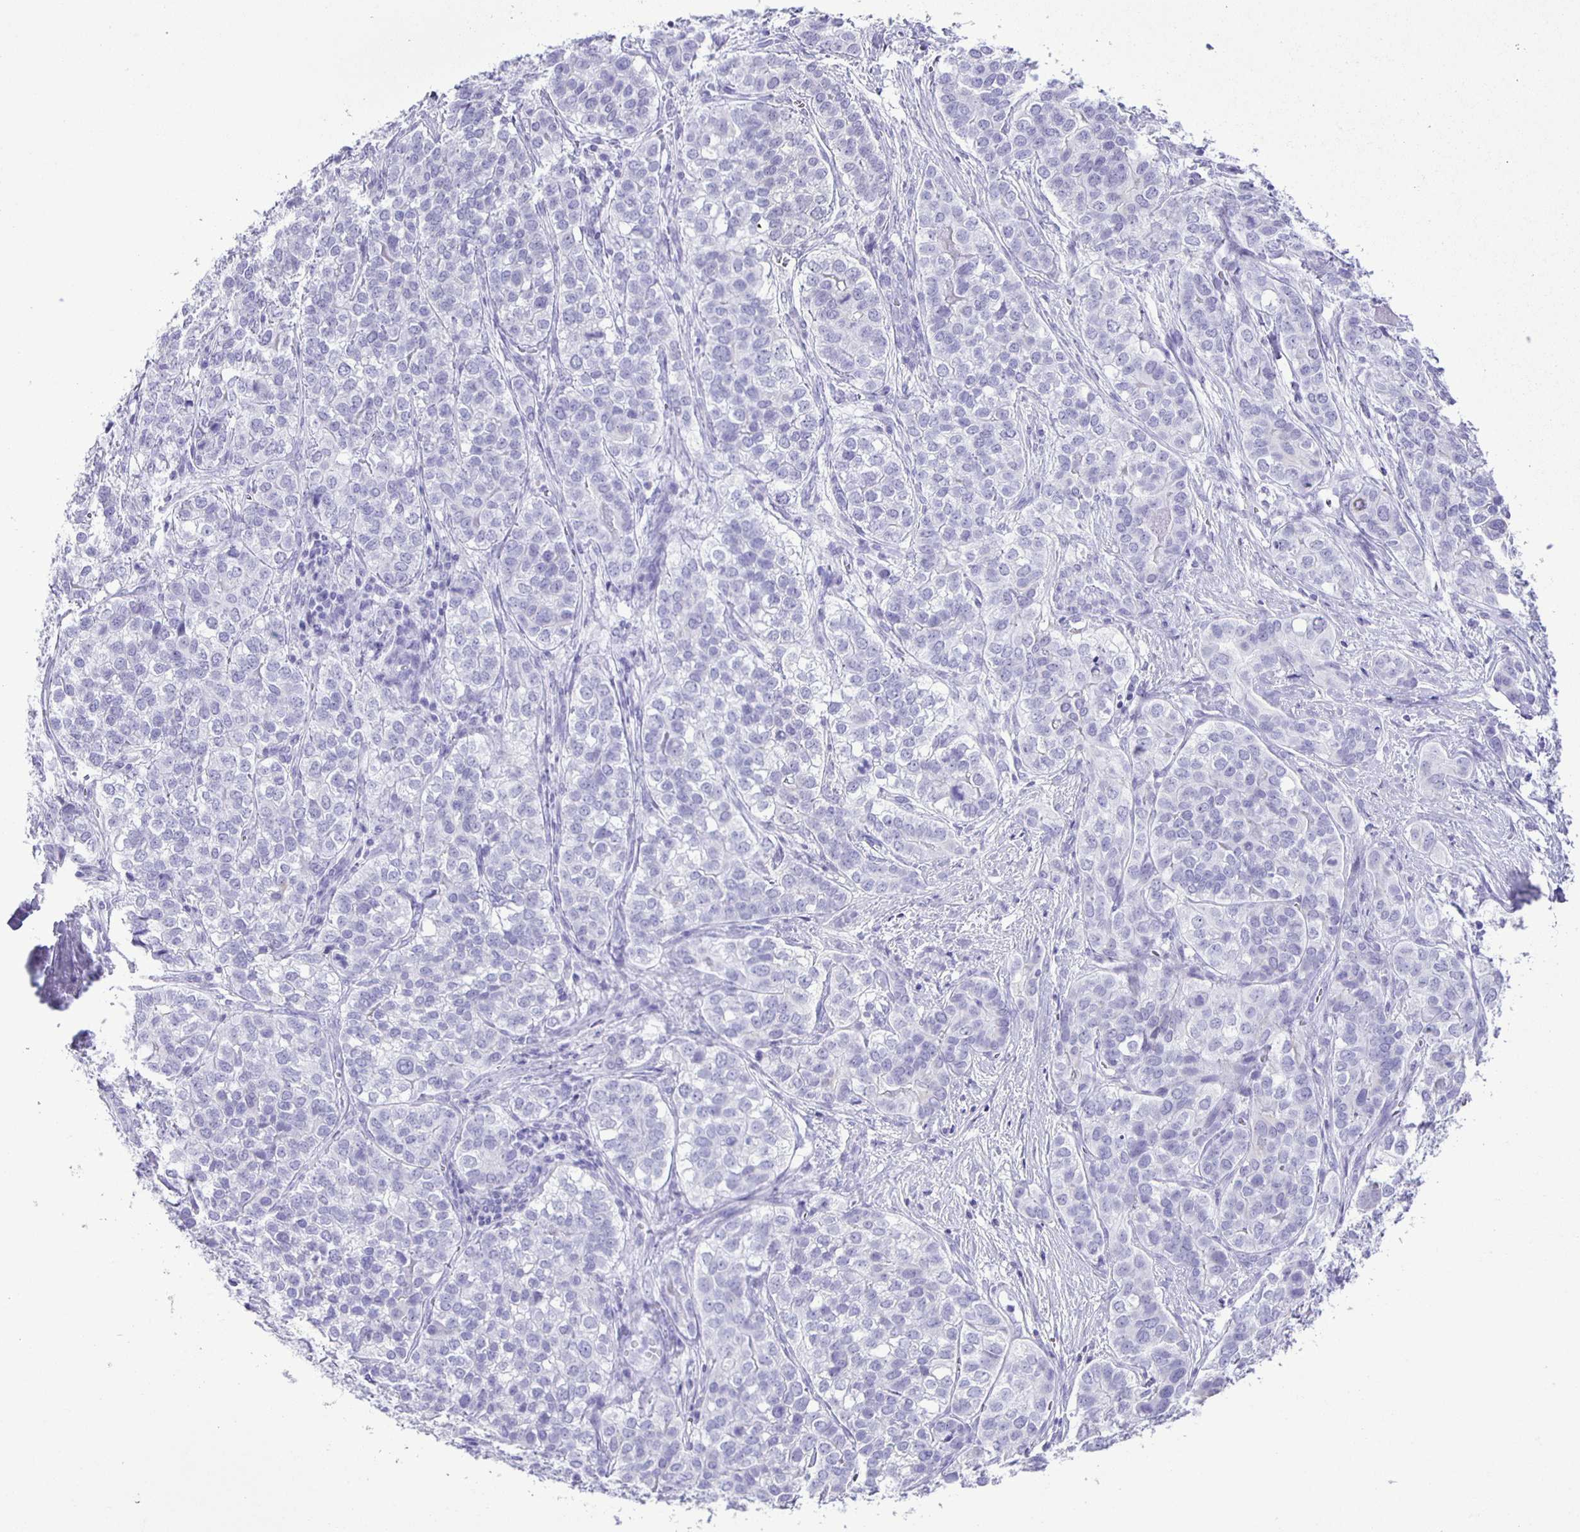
{"staining": {"intensity": "negative", "quantity": "none", "location": "none"}, "tissue": "liver cancer", "cell_type": "Tumor cells", "image_type": "cancer", "snomed": [{"axis": "morphology", "description": "Cholangiocarcinoma"}, {"axis": "topography", "description": "Liver"}], "caption": "Immunohistochemistry micrograph of neoplastic tissue: liver cholangiocarcinoma stained with DAB (3,3'-diaminobenzidine) displays no significant protein expression in tumor cells.", "gene": "EZHIP", "patient": {"sex": "male", "age": 56}}